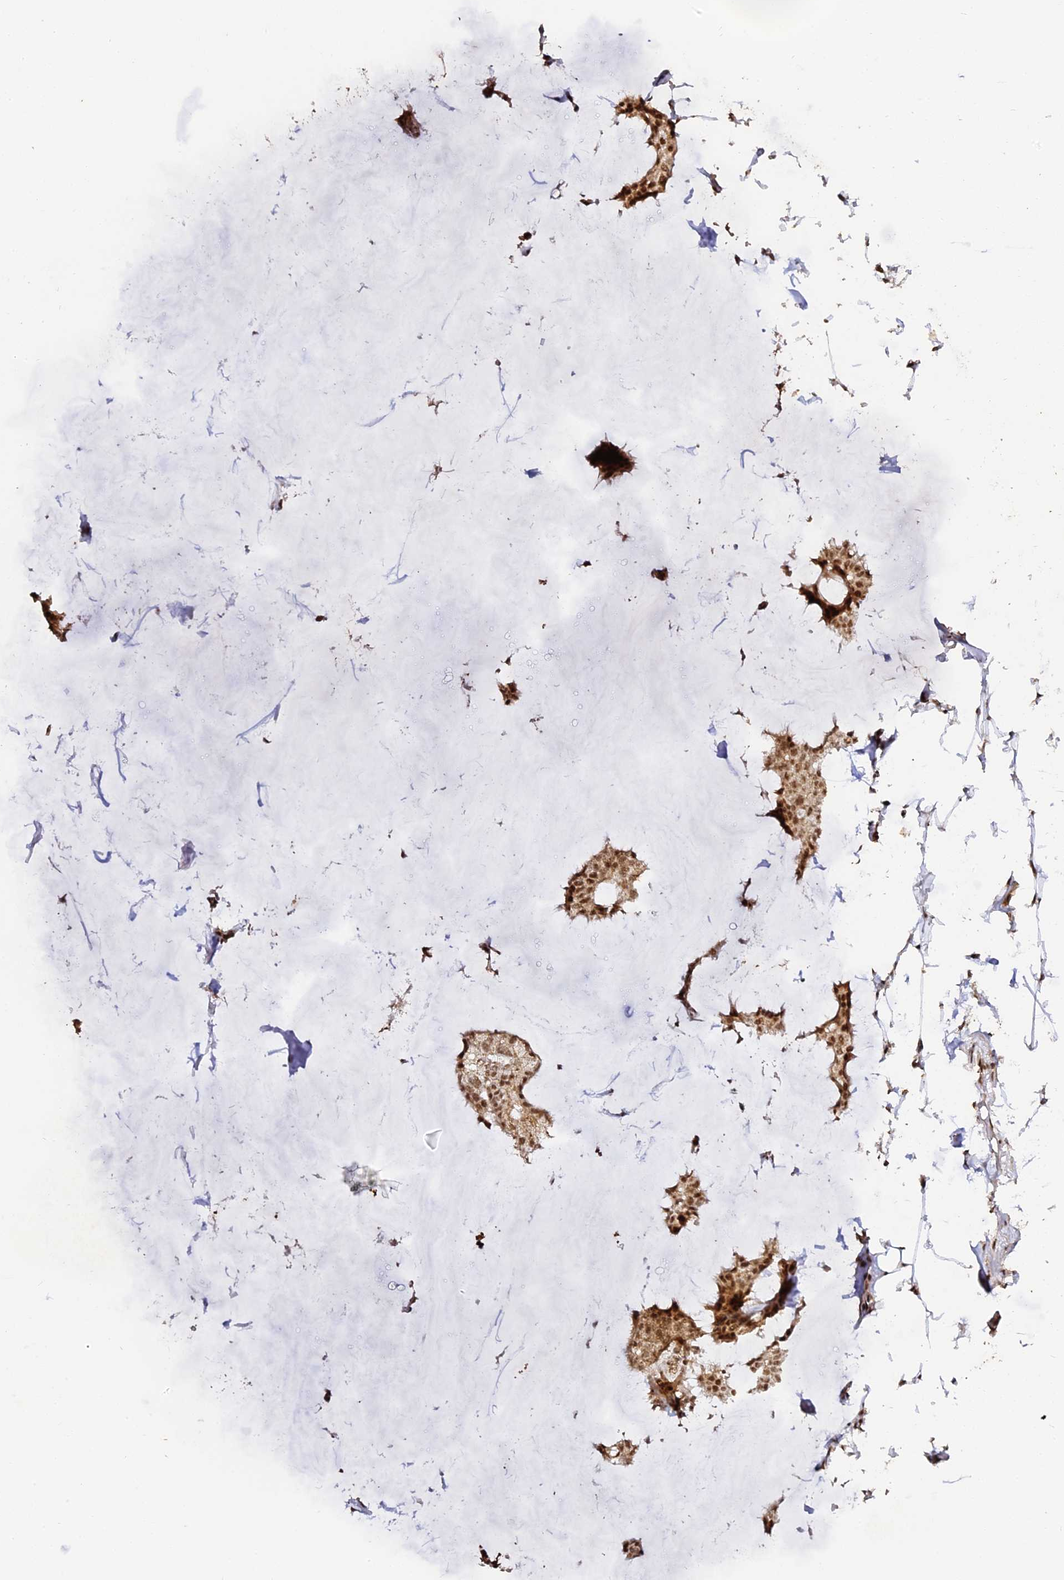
{"staining": {"intensity": "moderate", "quantity": ">75%", "location": "nuclear"}, "tissue": "breast cancer", "cell_type": "Tumor cells", "image_type": "cancer", "snomed": [{"axis": "morphology", "description": "Duct carcinoma"}, {"axis": "topography", "description": "Breast"}], "caption": "IHC photomicrograph of human breast cancer (intraductal carcinoma) stained for a protein (brown), which shows medium levels of moderate nuclear expression in approximately >75% of tumor cells.", "gene": "MCRS1", "patient": {"sex": "female", "age": 93}}